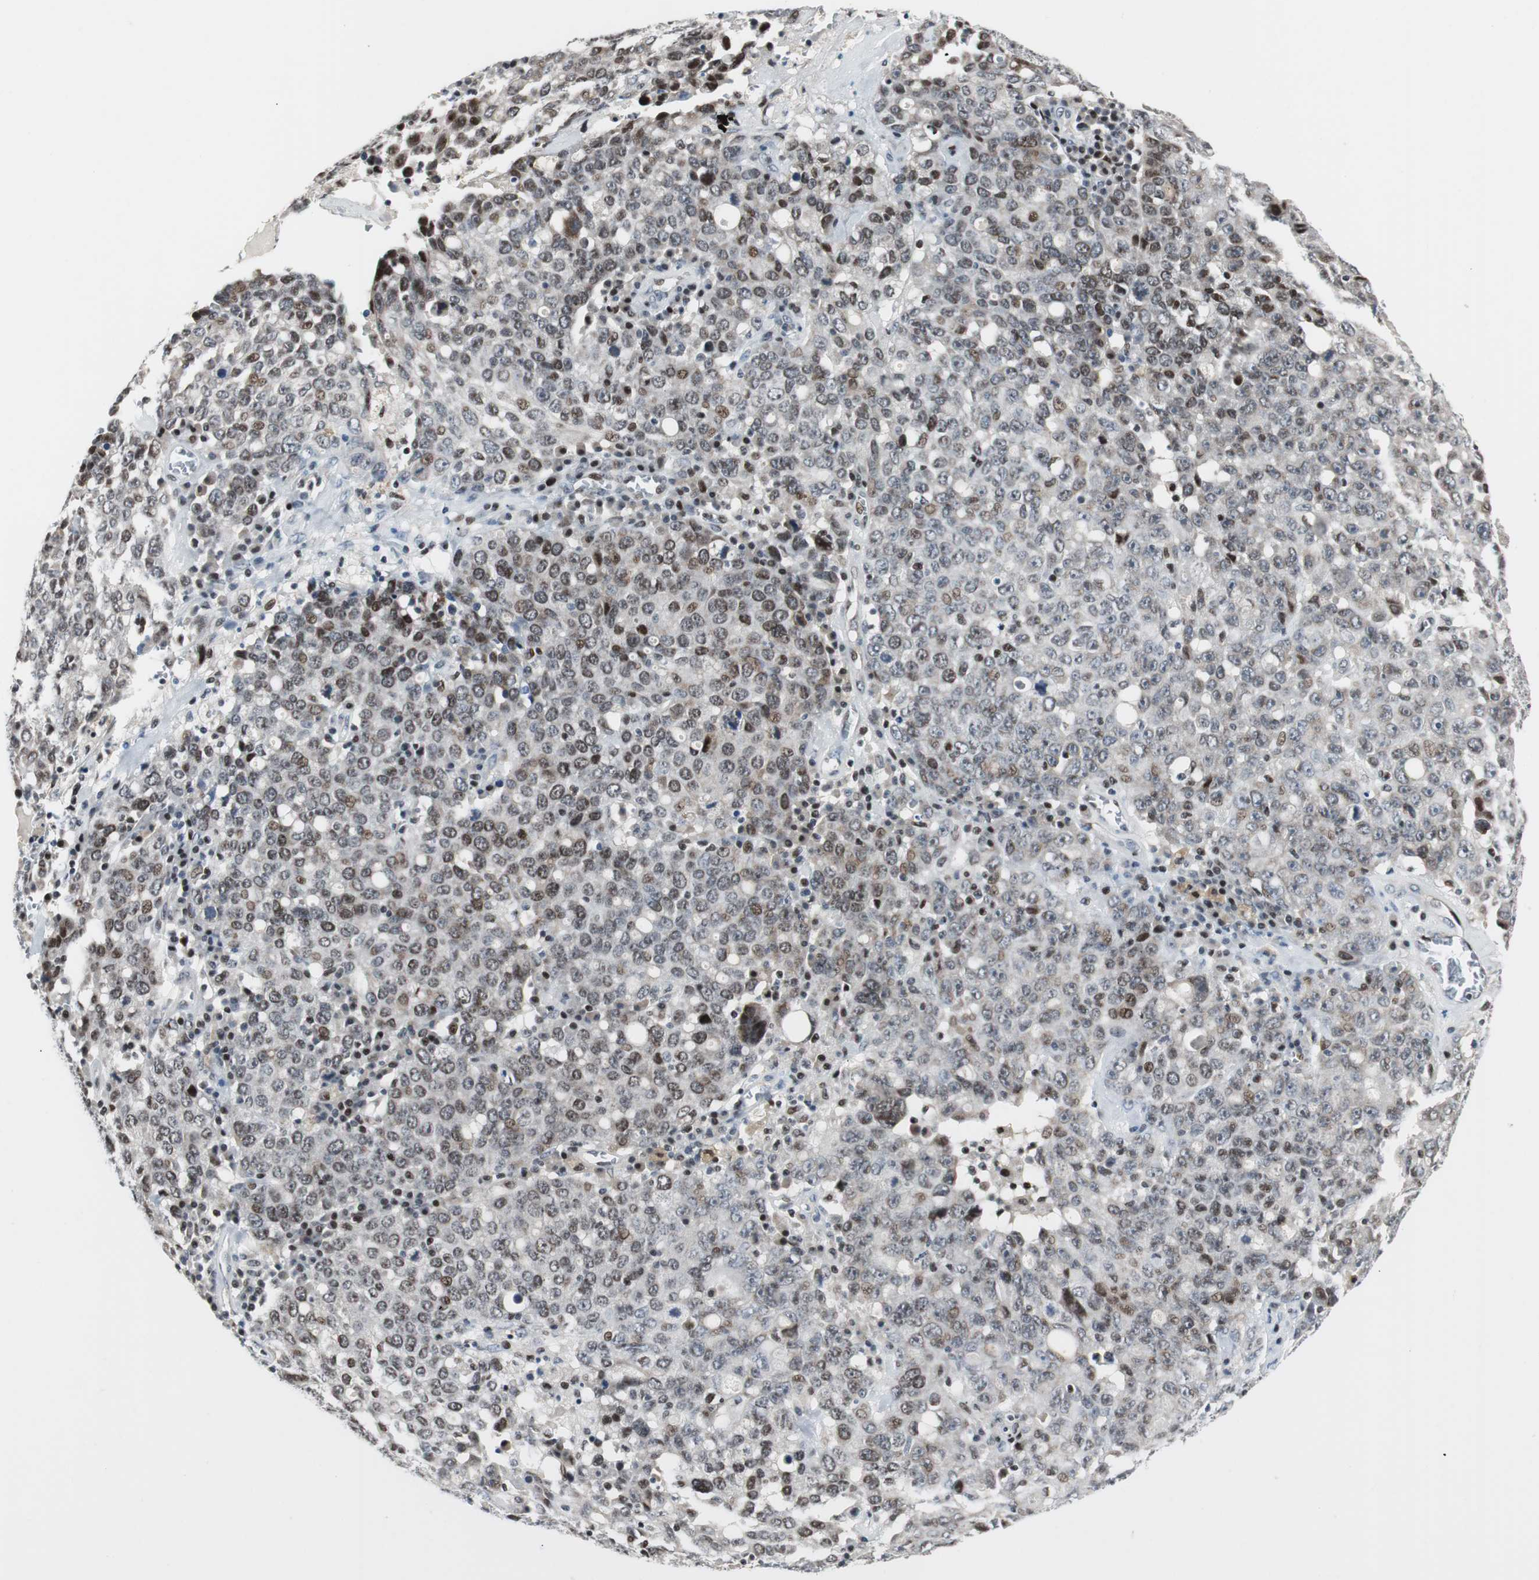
{"staining": {"intensity": "weak", "quantity": "<25%", "location": "cytoplasmic/membranous,nuclear"}, "tissue": "ovarian cancer", "cell_type": "Tumor cells", "image_type": "cancer", "snomed": [{"axis": "morphology", "description": "Carcinoma, endometroid"}, {"axis": "topography", "description": "Ovary"}], "caption": "The image reveals no staining of tumor cells in ovarian cancer.", "gene": "RAD1", "patient": {"sex": "female", "age": 62}}